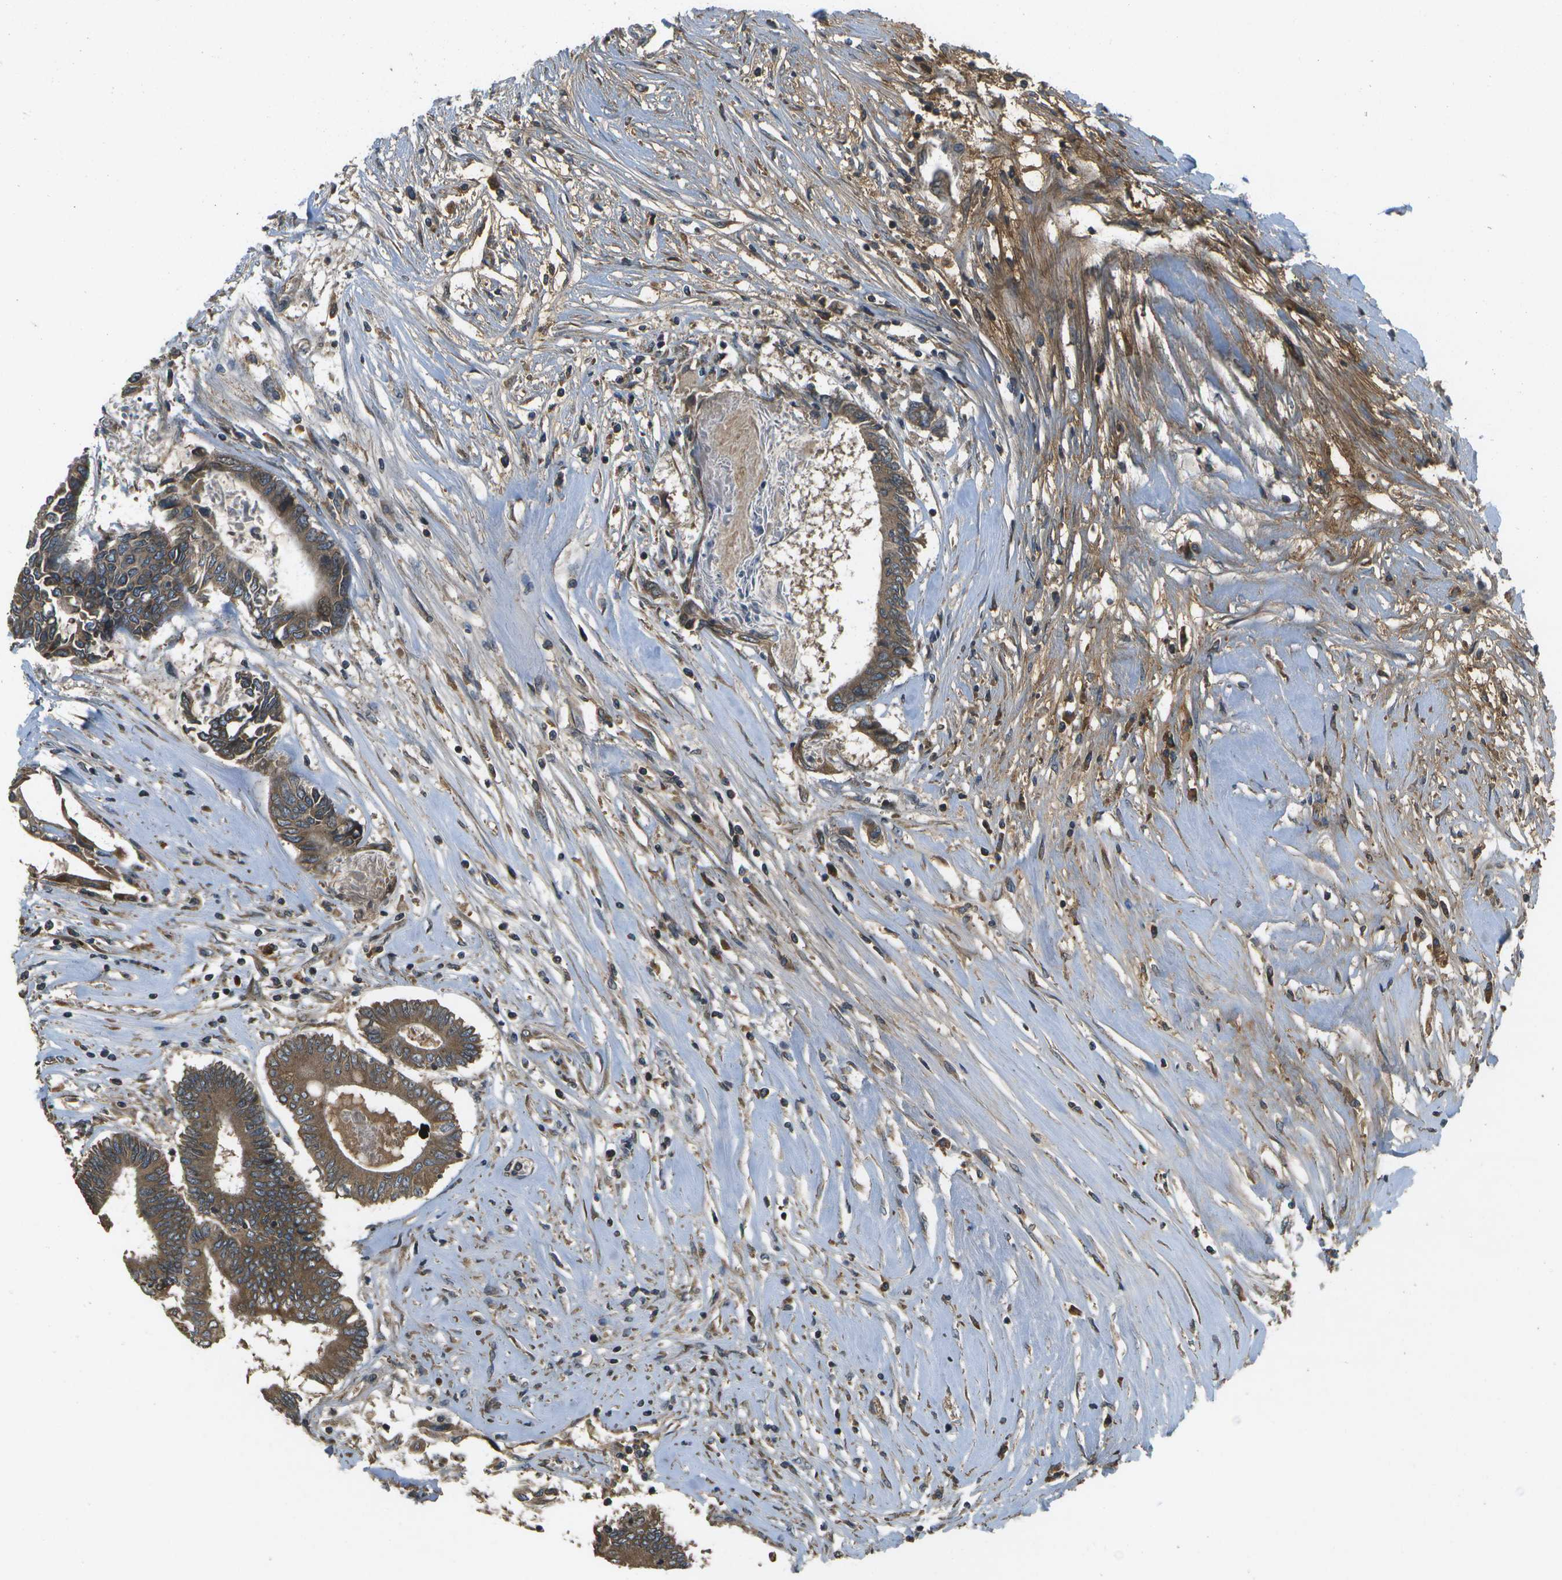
{"staining": {"intensity": "moderate", "quantity": ">75%", "location": "cytoplasmic/membranous"}, "tissue": "colorectal cancer", "cell_type": "Tumor cells", "image_type": "cancer", "snomed": [{"axis": "morphology", "description": "Adenocarcinoma, NOS"}, {"axis": "topography", "description": "Rectum"}], "caption": "About >75% of tumor cells in colorectal cancer display moderate cytoplasmic/membranous protein staining as visualized by brown immunohistochemical staining.", "gene": "HFE", "patient": {"sex": "male", "age": 63}}